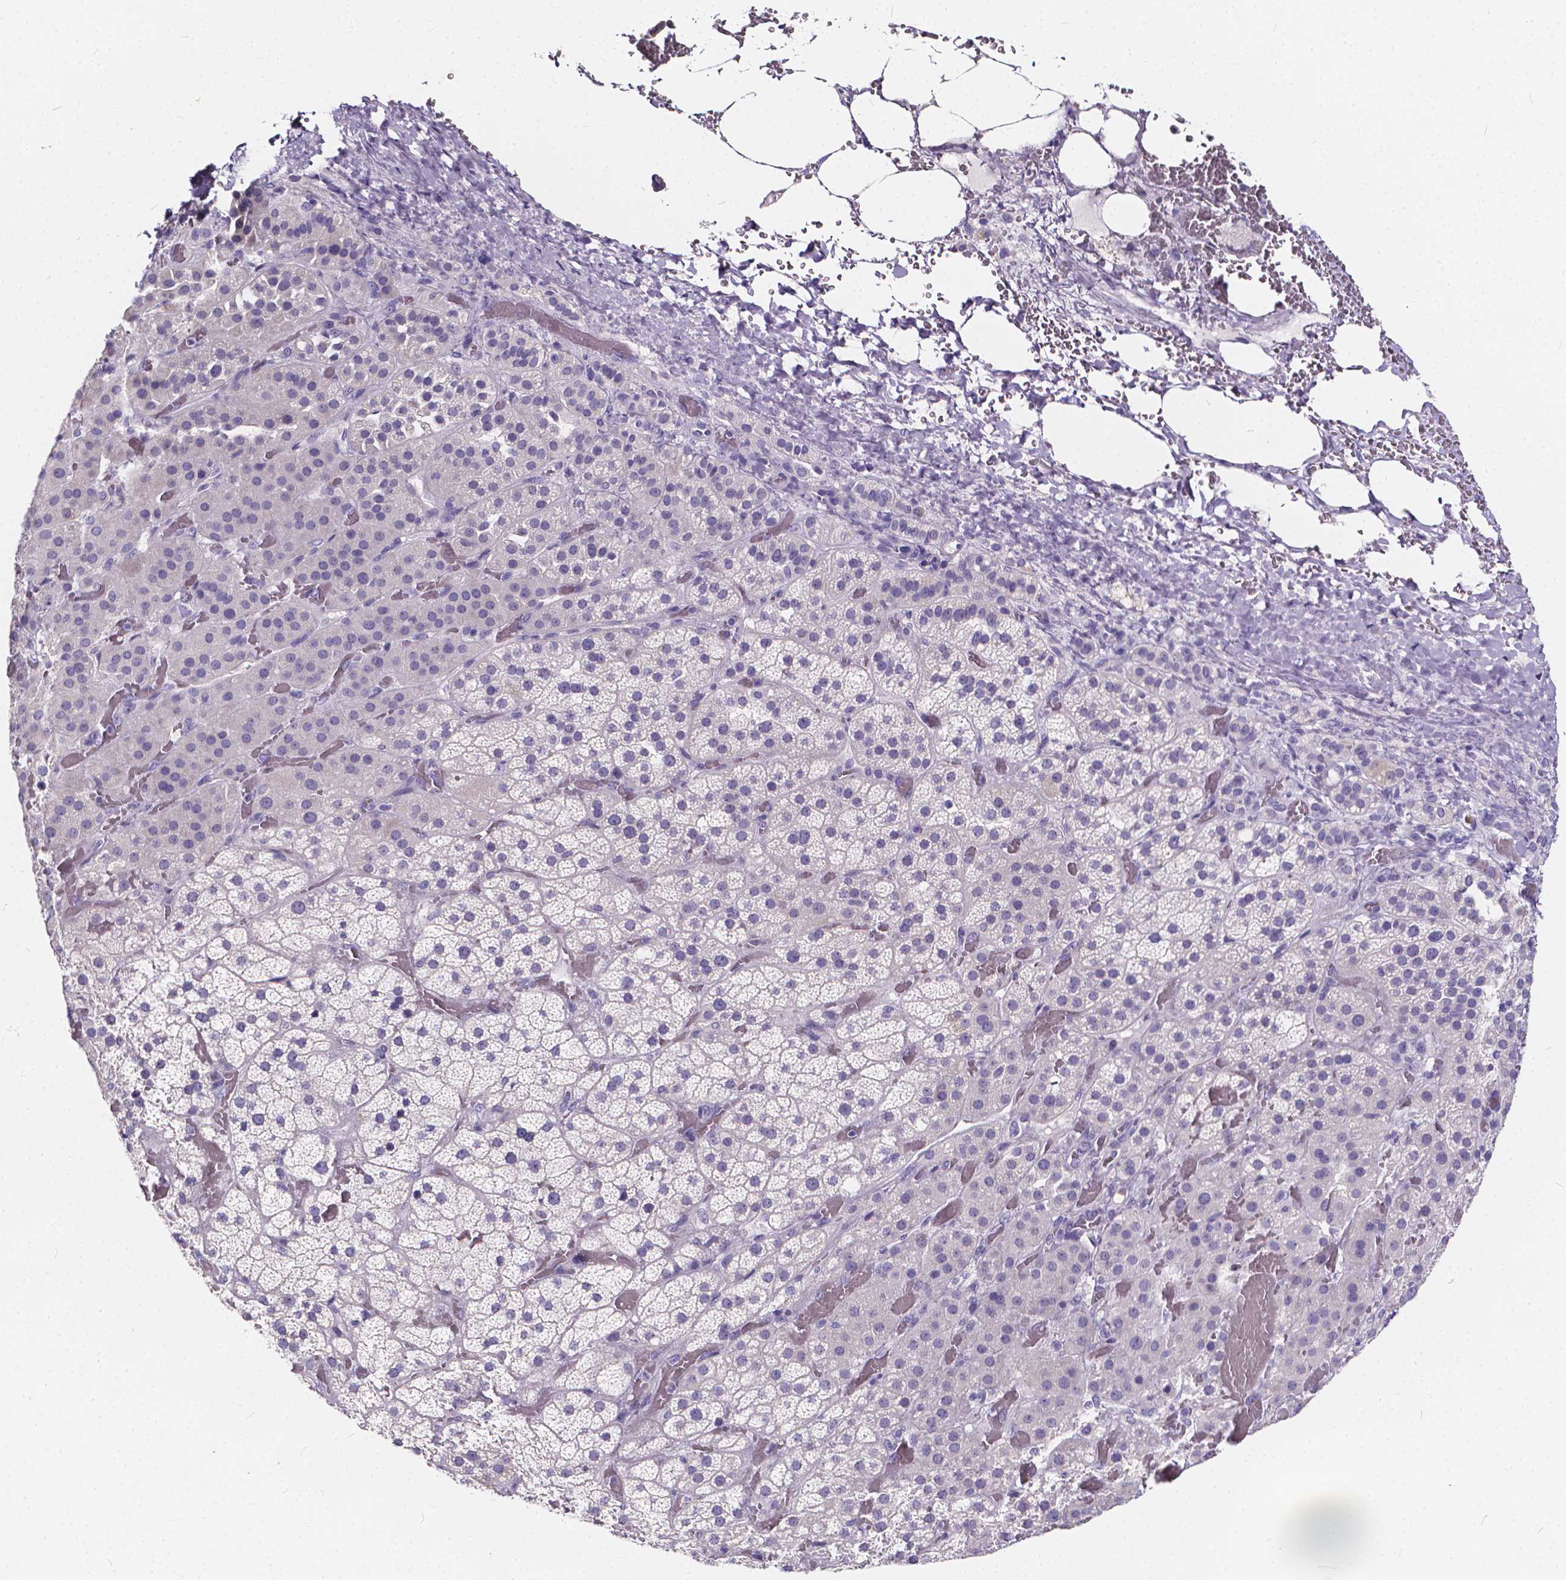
{"staining": {"intensity": "negative", "quantity": "none", "location": "none"}, "tissue": "adrenal gland", "cell_type": "Glandular cells", "image_type": "normal", "snomed": [{"axis": "morphology", "description": "Normal tissue, NOS"}, {"axis": "topography", "description": "Adrenal gland"}], "caption": "A photomicrograph of human adrenal gland is negative for staining in glandular cells. (IHC, brightfield microscopy, high magnification).", "gene": "SPEF2", "patient": {"sex": "male", "age": 57}}